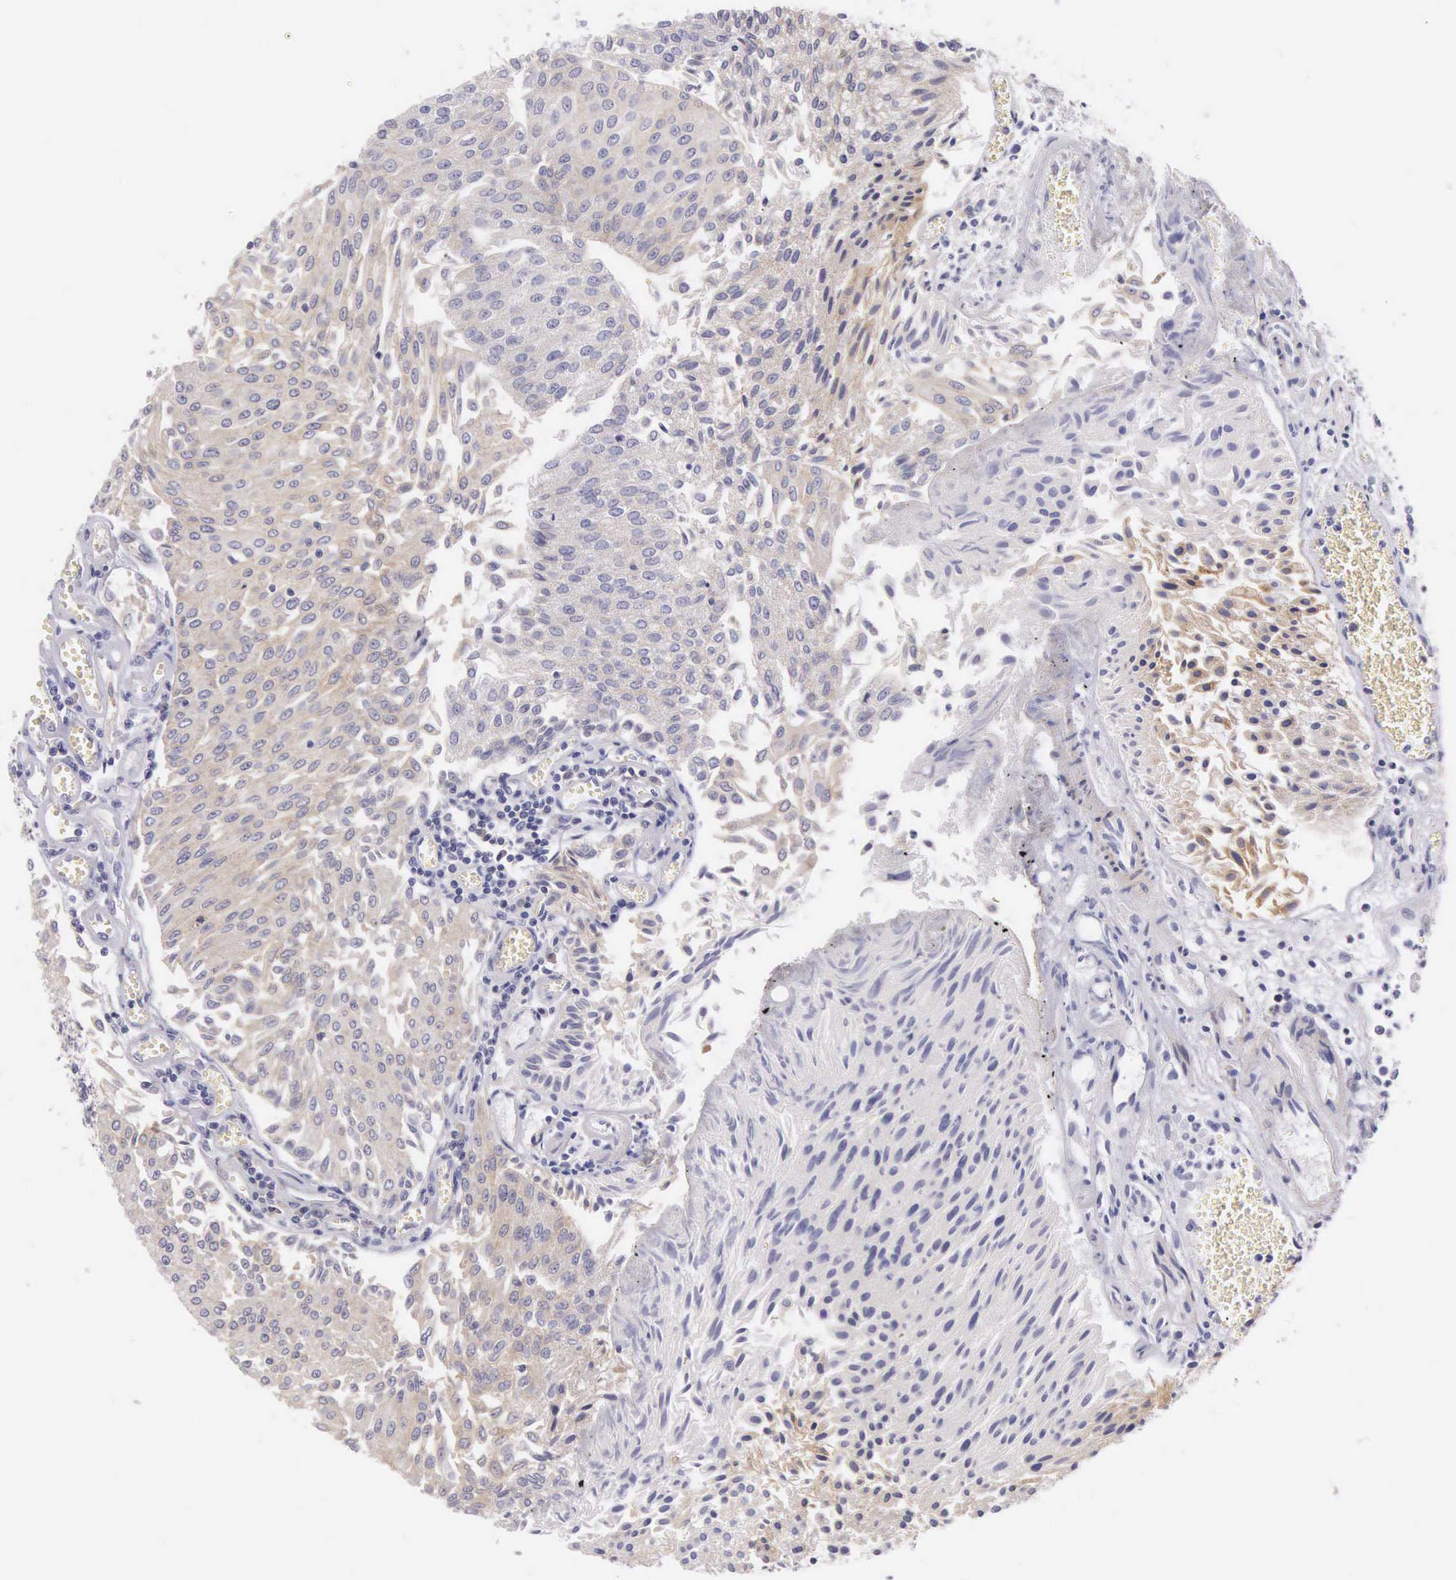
{"staining": {"intensity": "weak", "quantity": "25%-75%", "location": "cytoplasmic/membranous"}, "tissue": "urothelial cancer", "cell_type": "Tumor cells", "image_type": "cancer", "snomed": [{"axis": "morphology", "description": "Urothelial carcinoma, Low grade"}, {"axis": "topography", "description": "Urinary bladder"}], "caption": "IHC (DAB) staining of human urothelial carcinoma (low-grade) demonstrates weak cytoplasmic/membranous protein expression in approximately 25%-75% of tumor cells. The staining is performed using DAB brown chromogen to label protein expression. The nuclei are counter-stained blue using hematoxylin.", "gene": "OSBPL3", "patient": {"sex": "male", "age": 86}}